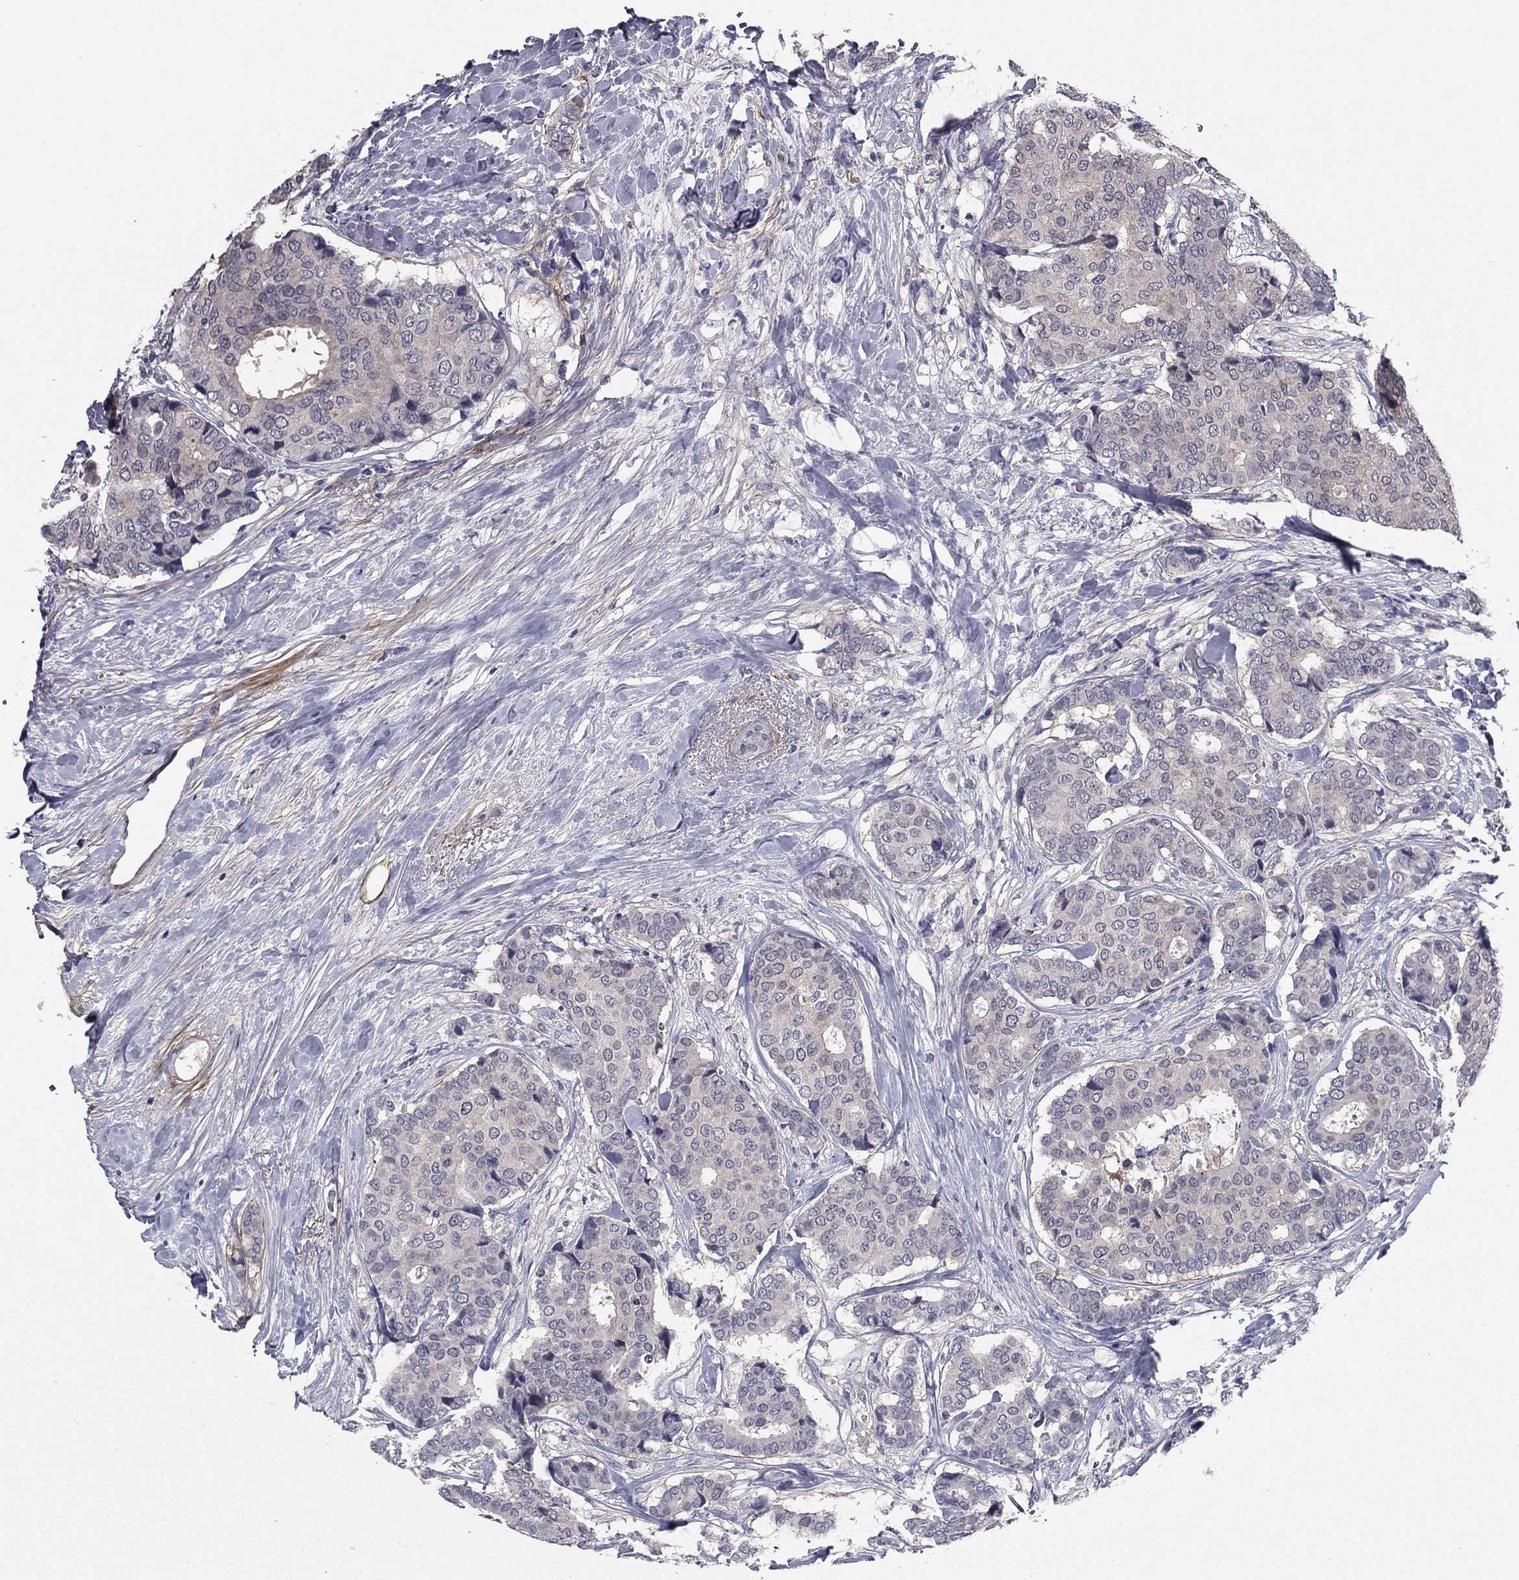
{"staining": {"intensity": "negative", "quantity": "none", "location": "none"}, "tissue": "breast cancer", "cell_type": "Tumor cells", "image_type": "cancer", "snomed": [{"axis": "morphology", "description": "Duct carcinoma"}, {"axis": "topography", "description": "Breast"}], "caption": "IHC micrograph of neoplastic tissue: breast intraductal carcinoma stained with DAB (3,3'-diaminobenzidine) demonstrates no significant protein staining in tumor cells. (DAB (3,3'-diaminobenzidine) immunohistochemistry with hematoxylin counter stain).", "gene": "REXO5", "patient": {"sex": "female", "age": 75}}